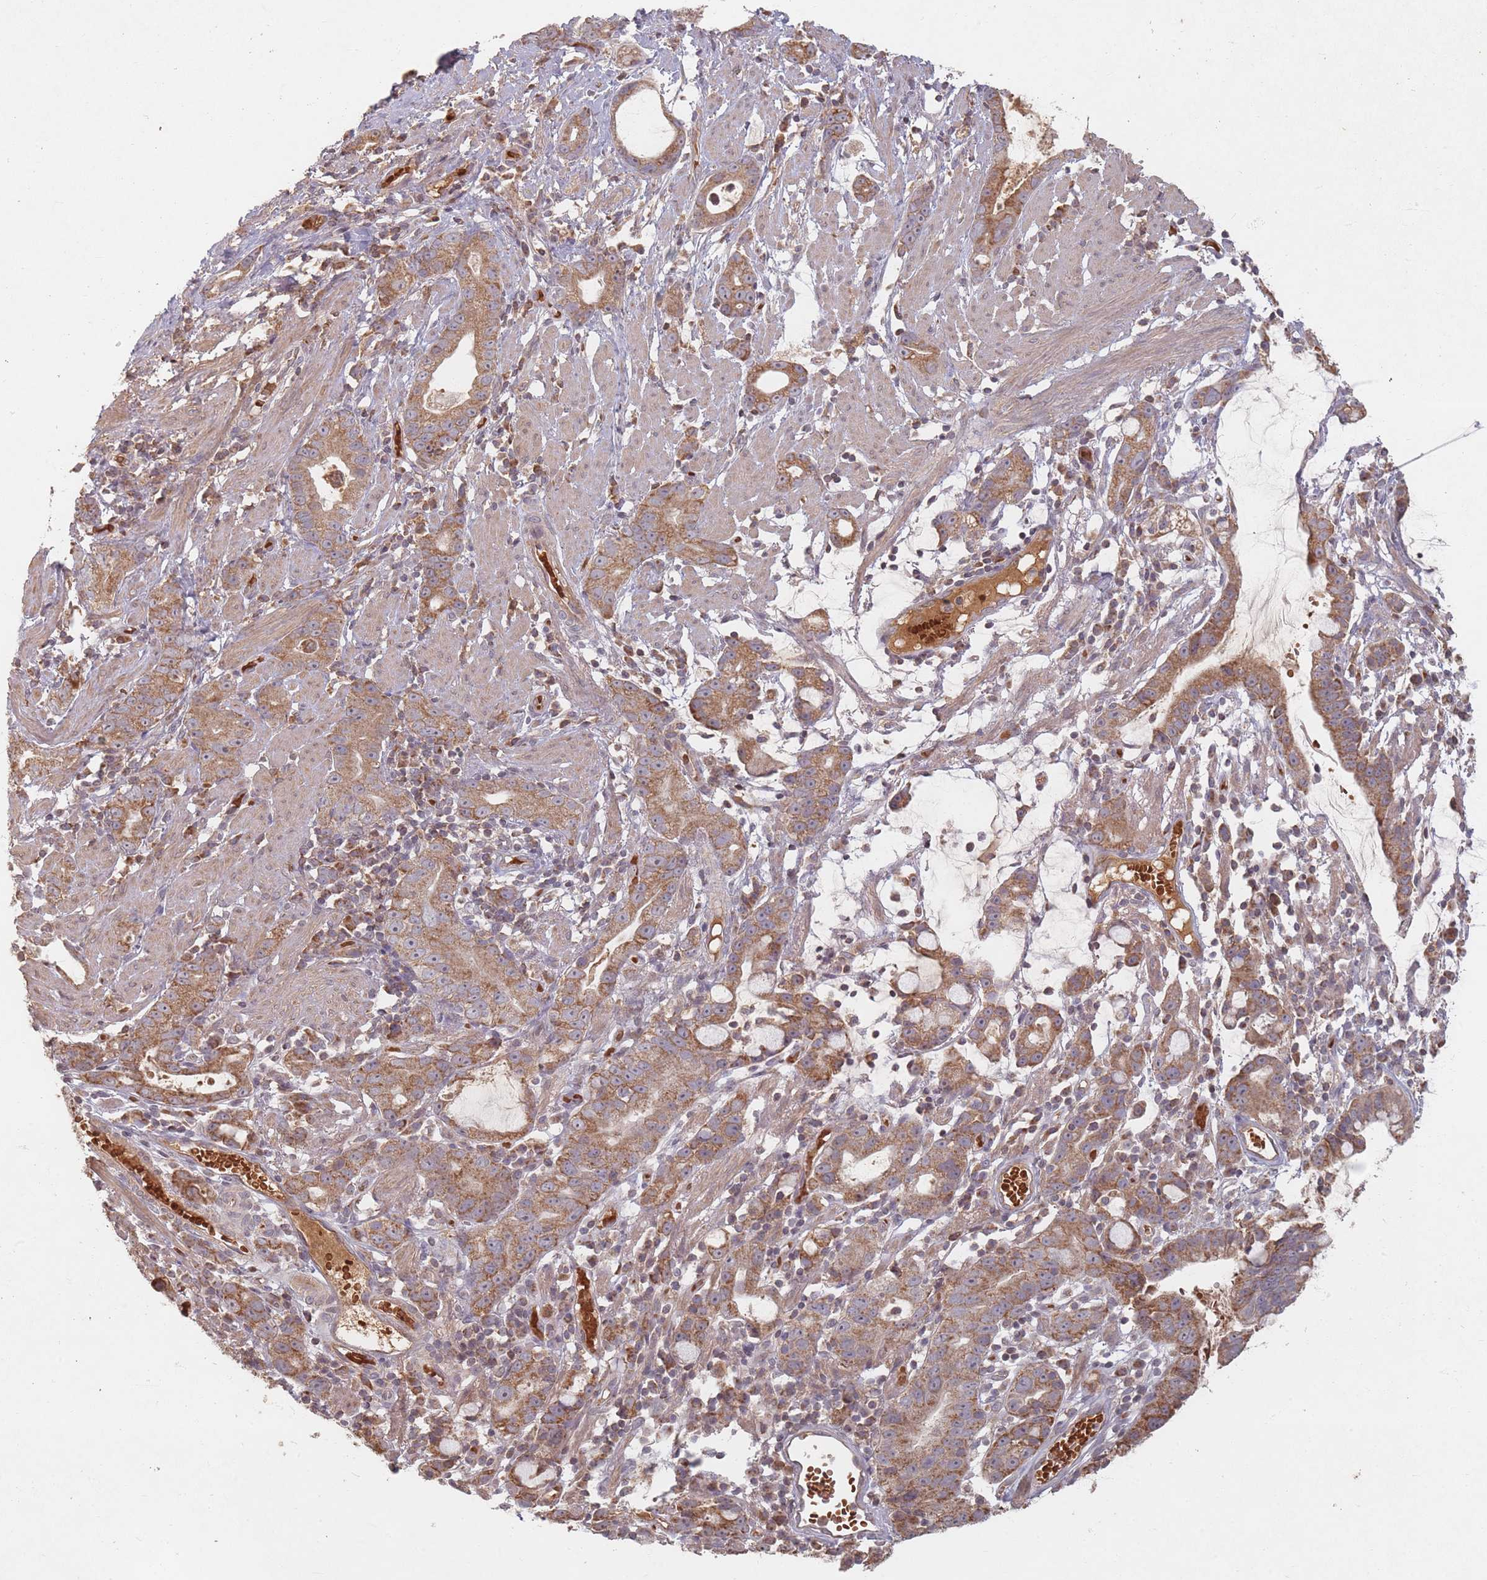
{"staining": {"intensity": "moderate", "quantity": ">75%", "location": "cytoplasmic/membranous"}, "tissue": "stomach cancer", "cell_type": "Tumor cells", "image_type": "cancer", "snomed": [{"axis": "morphology", "description": "Adenocarcinoma, NOS"}, {"axis": "topography", "description": "Stomach"}], "caption": "Human stomach cancer (adenocarcinoma) stained with a protein marker exhibits moderate staining in tumor cells.", "gene": "OR2M4", "patient": {"sex": "male", "age": 55}}